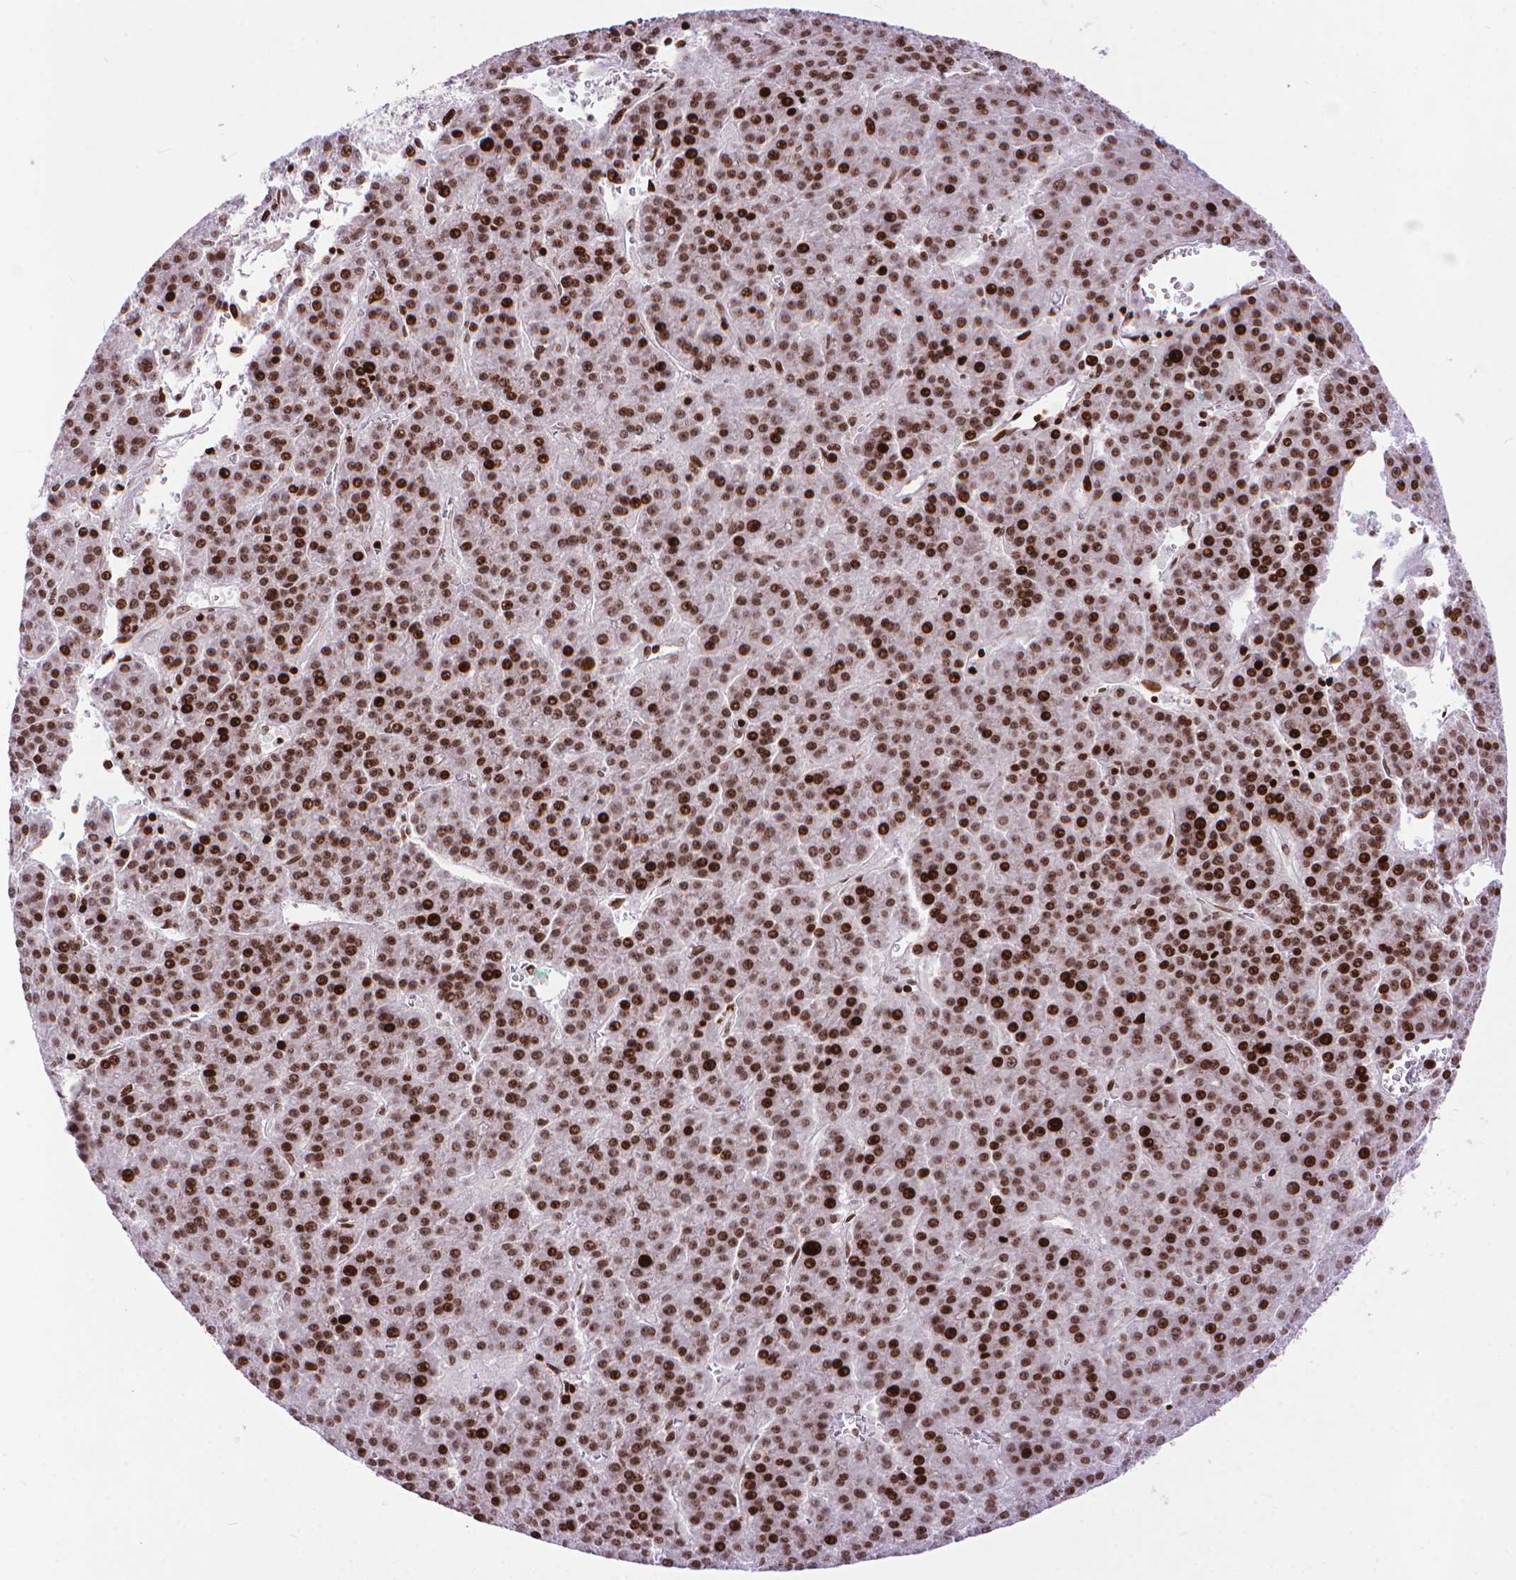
{"staining": {"intensity": "strong", "quantity": ">75%", "location": "nuclear"}, "tissue": "liver cancer", "cell_type": "Tumor cells", "image_type": "cancer", "snomed": [{"axis": "morphology", "description": "Carcinoma, Hepatocellular, NOS"}, {"axis": "topography", "description": "Liver"}], "caption": "Human liver hepatocellular carcinoma stained with a brown dye demonstrates strong nuclear positive expression in about >75% of tumor cells.", "gene": "AMER1", "patient": {"sex": "female", "age": 58}}